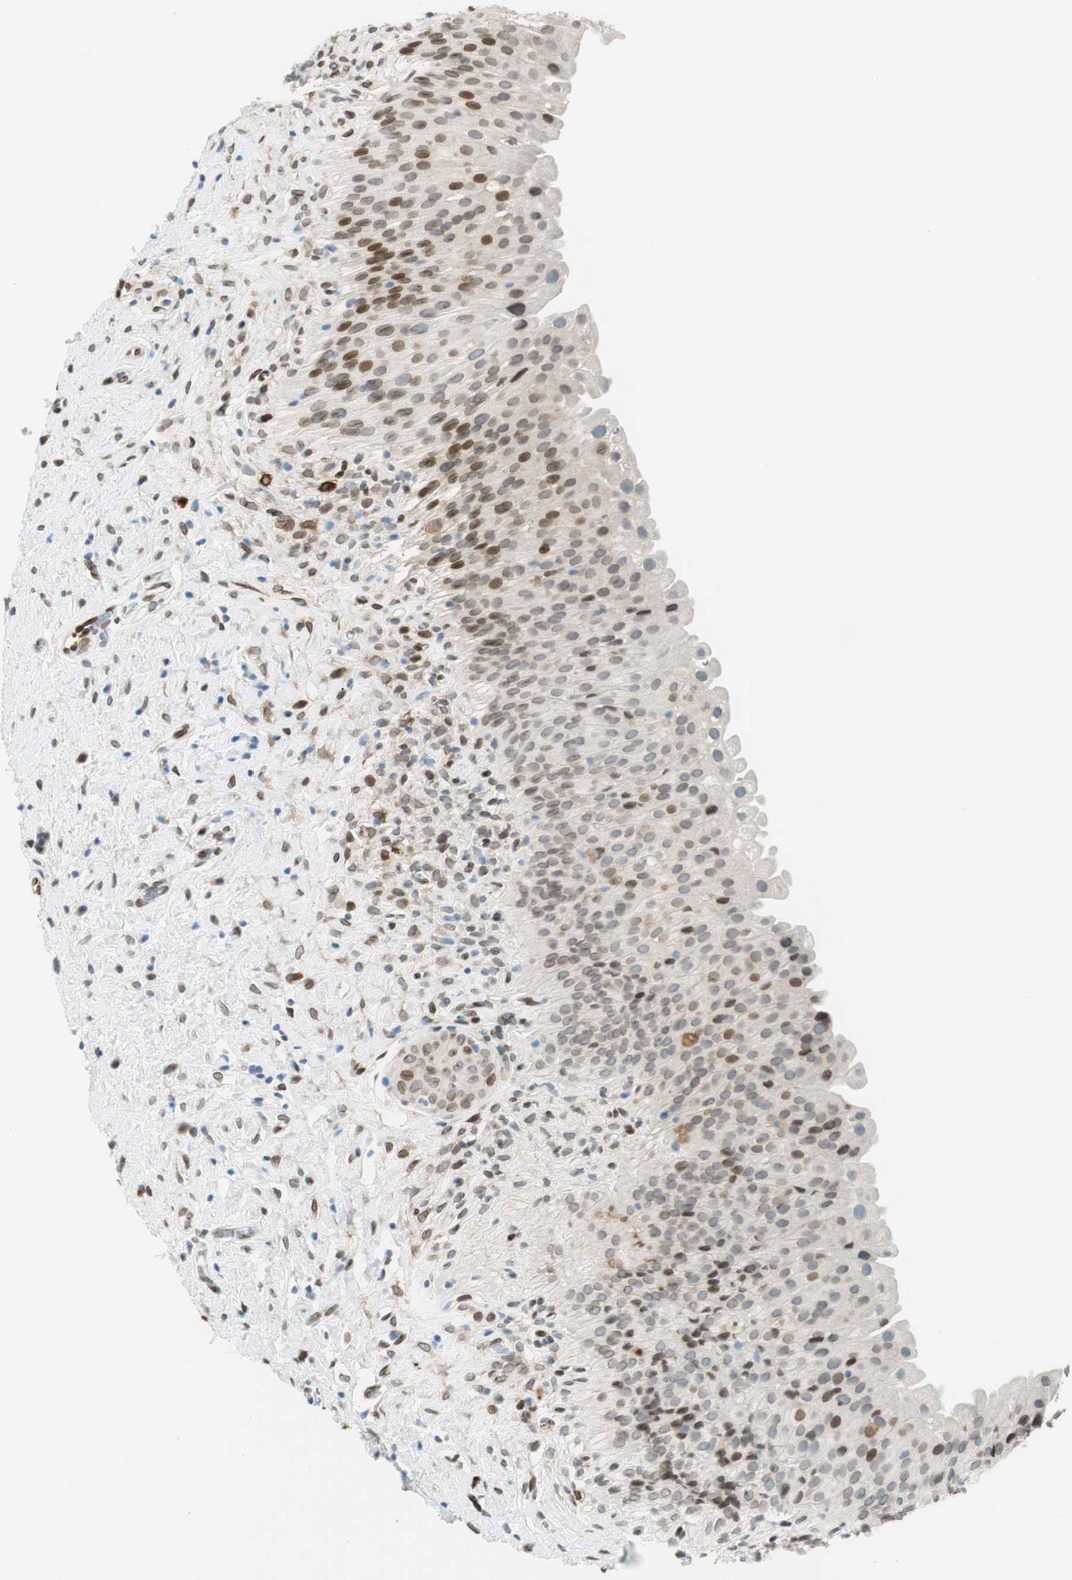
{"staining": {"intensity": "moderate", "quantity": "<25%", "location": "nuclear"}, "tissue": "urinary bladder", "cell_type": "Urothelial cells", "image_type": "normal", "snomed": [{"axis": "morphology", "description": "Normal tissue, NOS"}, {"axis": "morphology", "description": "Urothelial carcinoma, High grade"}, {"axis": "topography", "description": "Urinary bladder"}], "caption": "IHC photomicrograph of normal urinary bladder: urinary bladder stained using immunohistochemistry shows low levels of moderate protein expression localized specifically in the nuclear of urothelial cells, appearing as a nuclear brown color.", "gene": "TMEM260", "patient": {"sex": "male", "age": 46}}